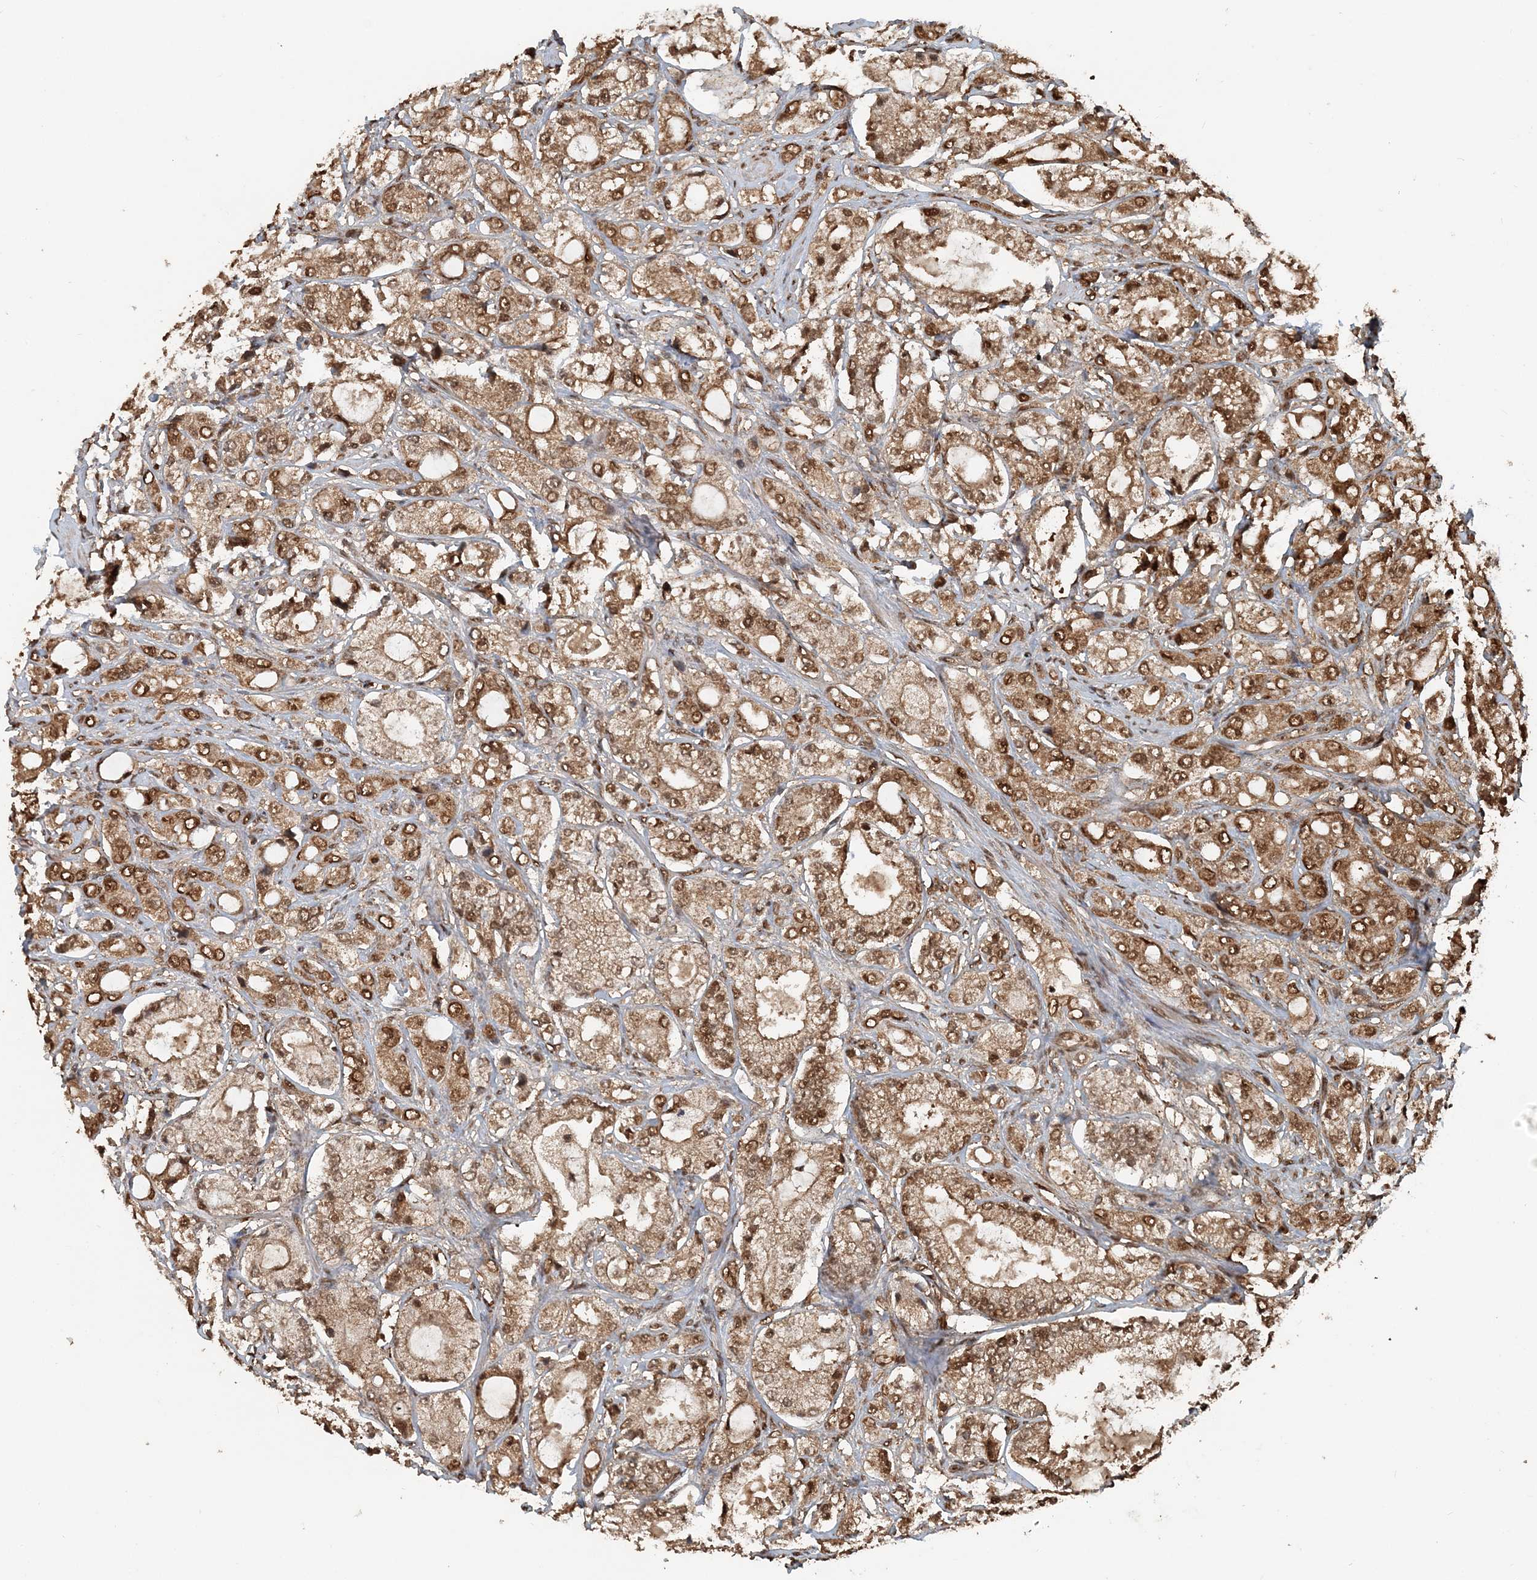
{"staining": {"intensity": "moderate", "quantity": ">75%", "location": "cytoplasmic/membranous,nuclear"}, "tissue": "prostate cancer", "cell_type": "Tumor cells", "image_type": "cancer", "snomed": [{"axis": "morphology", "description": "Adenocarcinoma, High grade"}, {"axis": "topography", "description": "Prostate"}], "caption": "Immunohistochemistry of adenocarcinoma (high-grade) (prostate) exhibits medium levels of moderate cytoplasmic/membranous and nuclear staining in about >75% of tumor cells.", "gene": "ARHGAP35", "patient": {"sex": "male", "age": 65}}